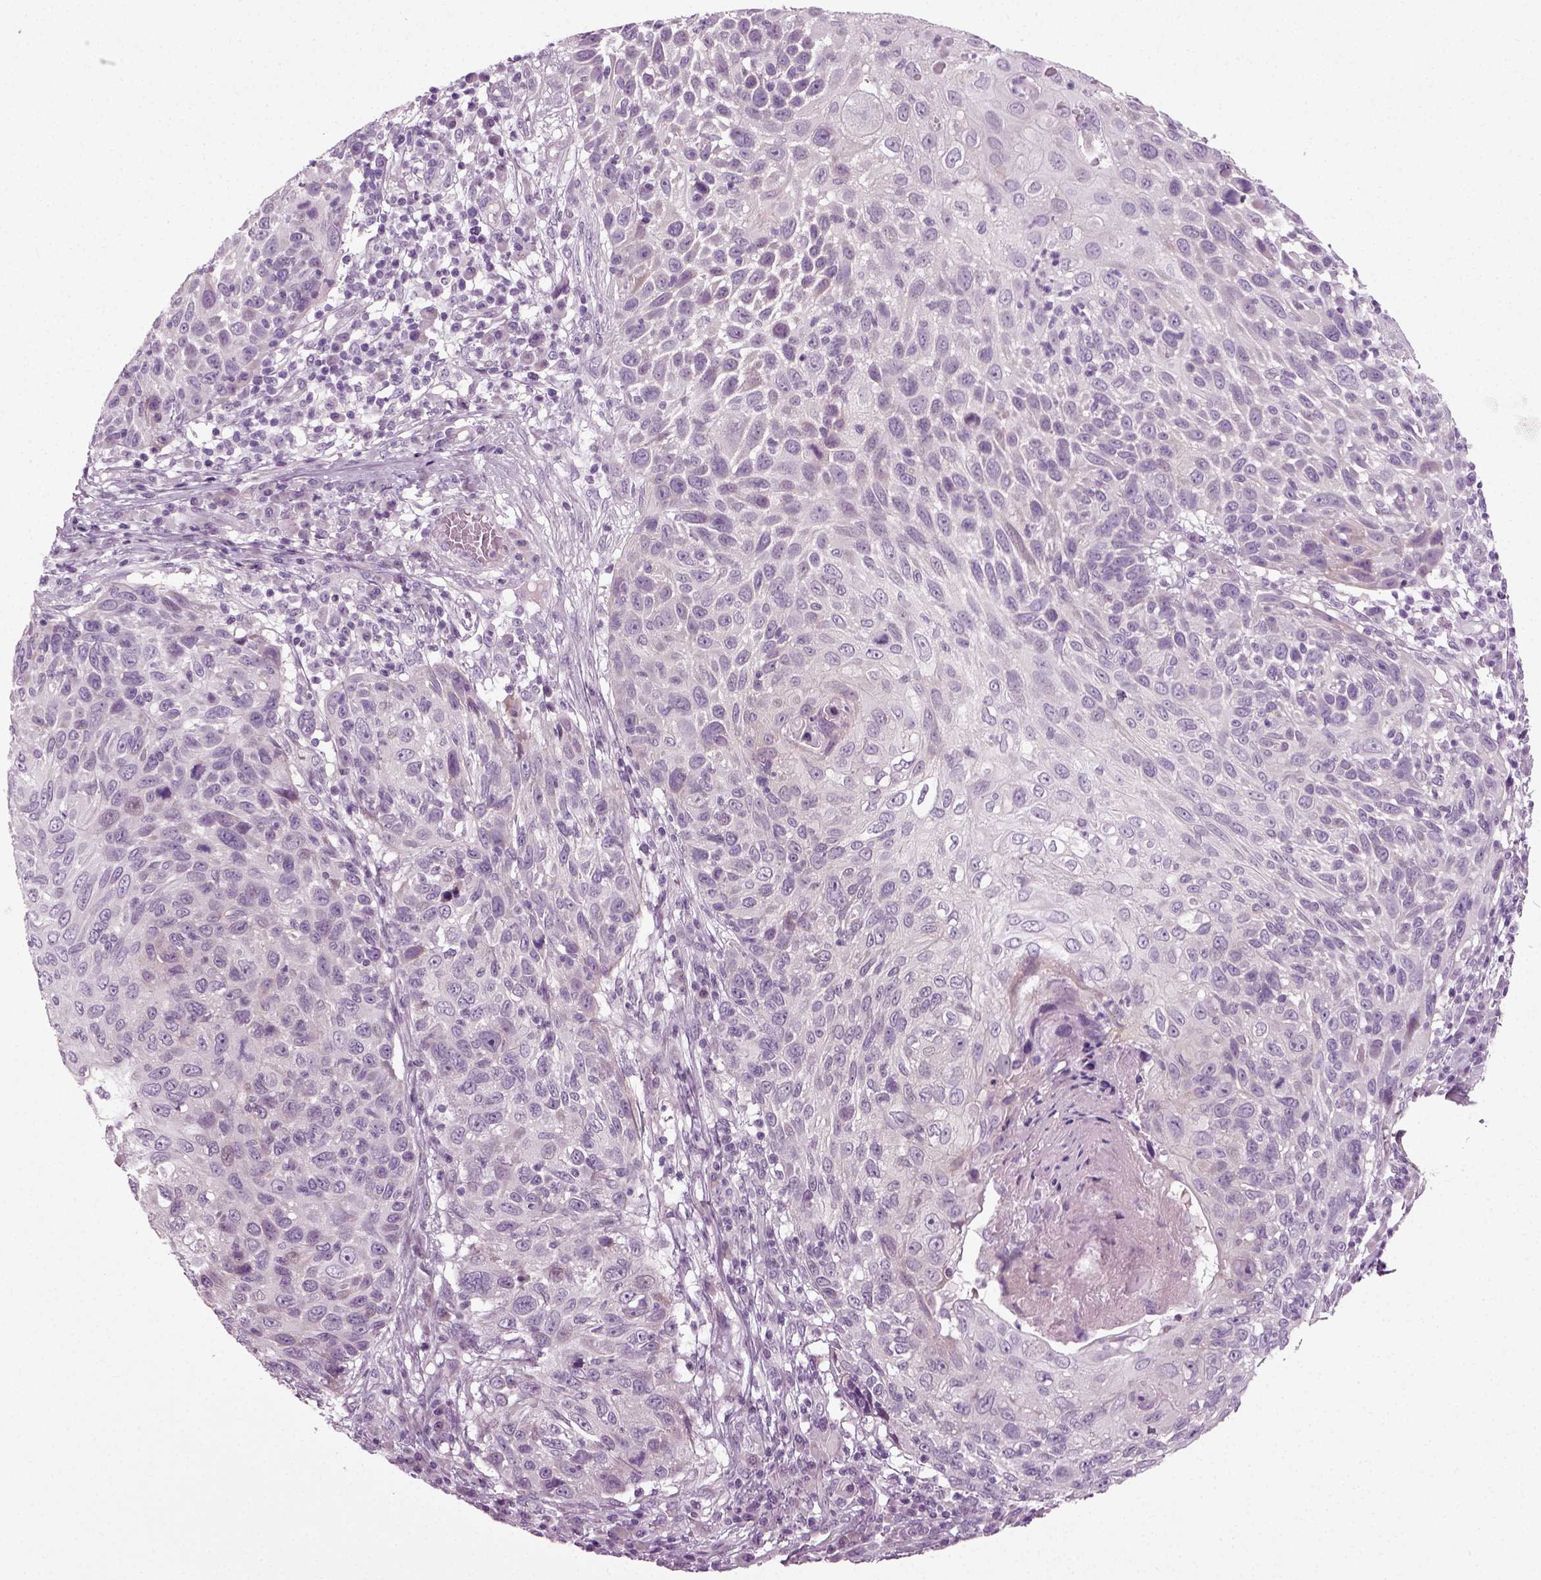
{"staining": {"intensity": "negative", "quantity": "none", "location": "none"}, "tissue": "skin cancer", "cell_type": "Tumor cells", "image_type": "cancer", "snomed": [{"axis": "morphology", "description": "Squamous cell carcinoma, NOS"}, {"axis": "topography", "description": "Skin"}], "caption": "Immunohistochemical staining of human skin cancer shows no significant positivity in tumor cells.", "gene": "SCG5", "patient": {"sex": "male", "age": 92}}